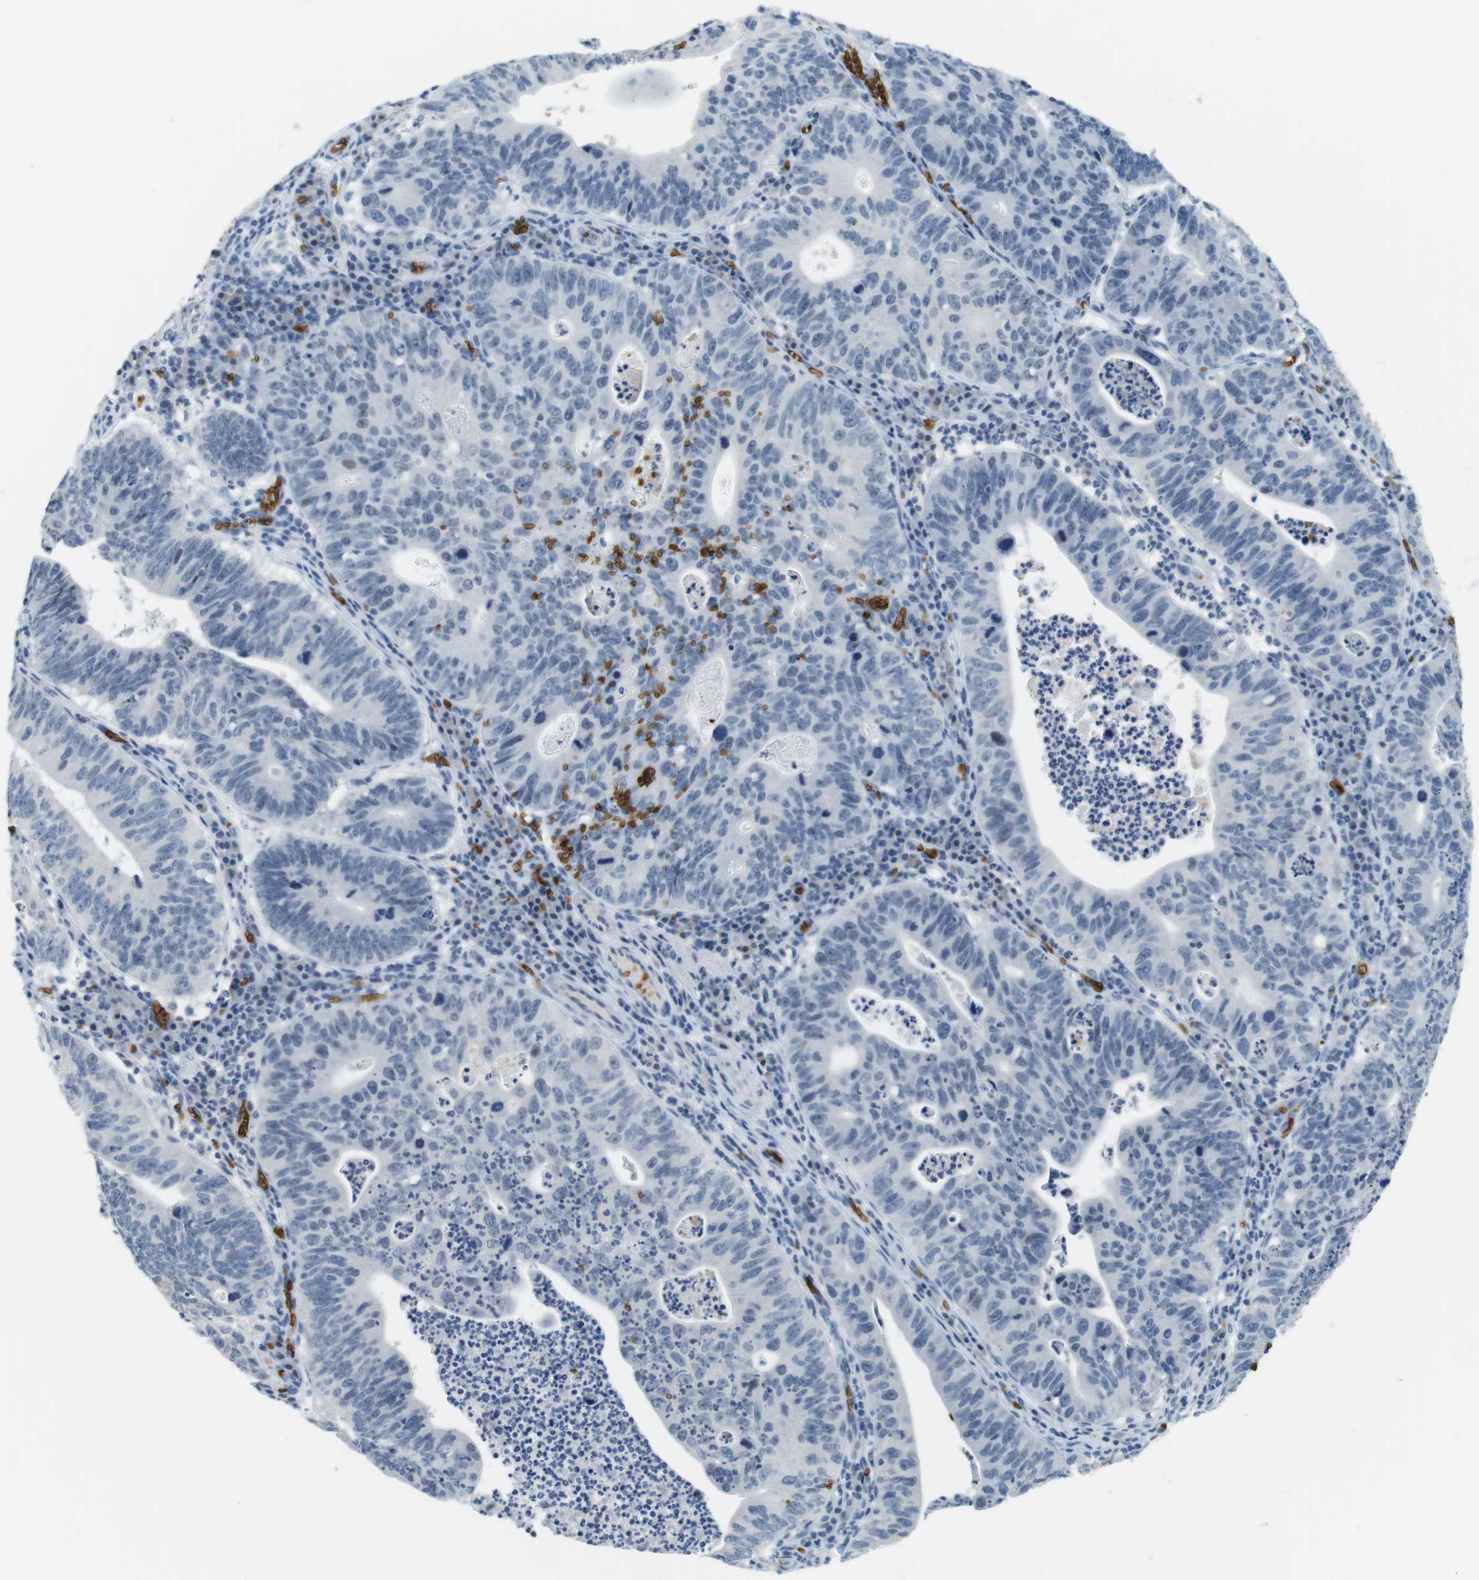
{"staining": {"intensity": "negative", "quantity": "none", "location": "none"}, "tissue": "stomach cancer", "cell_type": "Tumor cells", "image_type": "cancer", "snomed": [{"axis": "morphology", "description": "Adenocarcinoma, NOS"}, {"axis": "topography", "description": "Stomach"}], "caption": "DAB (3,3'-diaminobenzidine) immunohistochemical staining of adenocarcinoma (stomach) displays no significant staining in tumor cells. Nuclei are stained in blue.", "gene": "SLC4A1", "patient": {"sex": "male", "age": 59}}